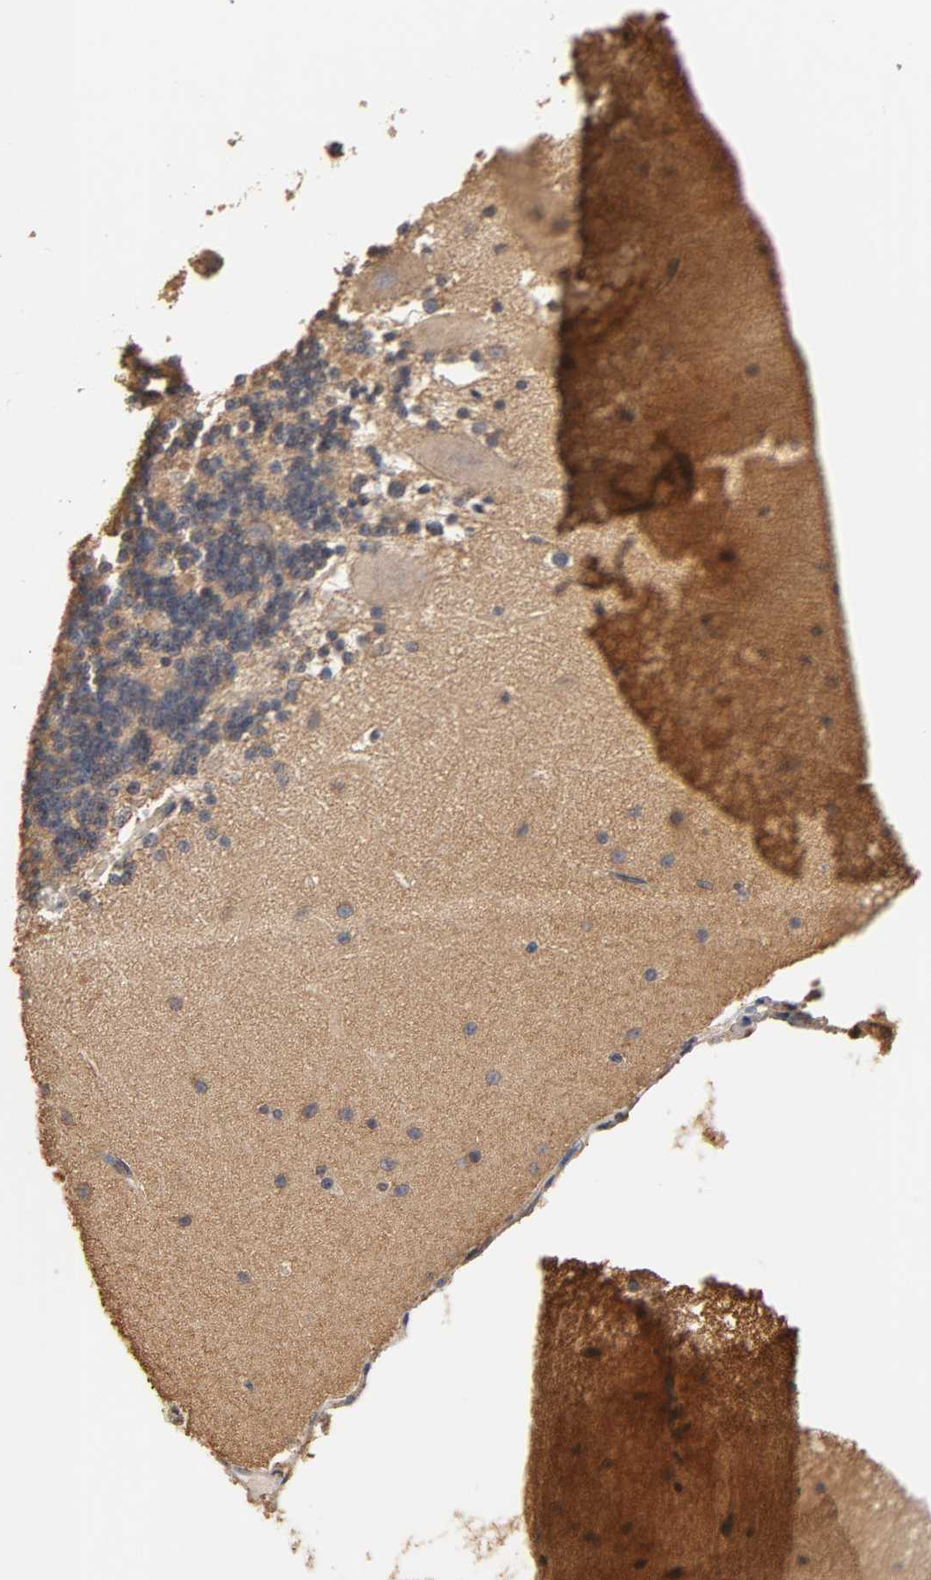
{"staining": {"intensity": "weak", "quantity": "25%-75%", "location": "cytoplasmic/membranous"}, "tissue": "cerebellum", "cell_type": "Cells in granular layer", "image_type": "normal", "snomed": [{"axis": "morphology", "description": "Normal tissue, NOS"}, {"axis": "topography", "description": "Cerebellum"}], "caption": "The histopathology image displays immunohistochemical staining of unremarkable cerebellum. There is weak cytoplasmic/membranous positivity is appreciated in approximately 25%-75% of cells in granular layer.", "gene": "PKN1", "patient": {"sex": "female", "age": 54}}